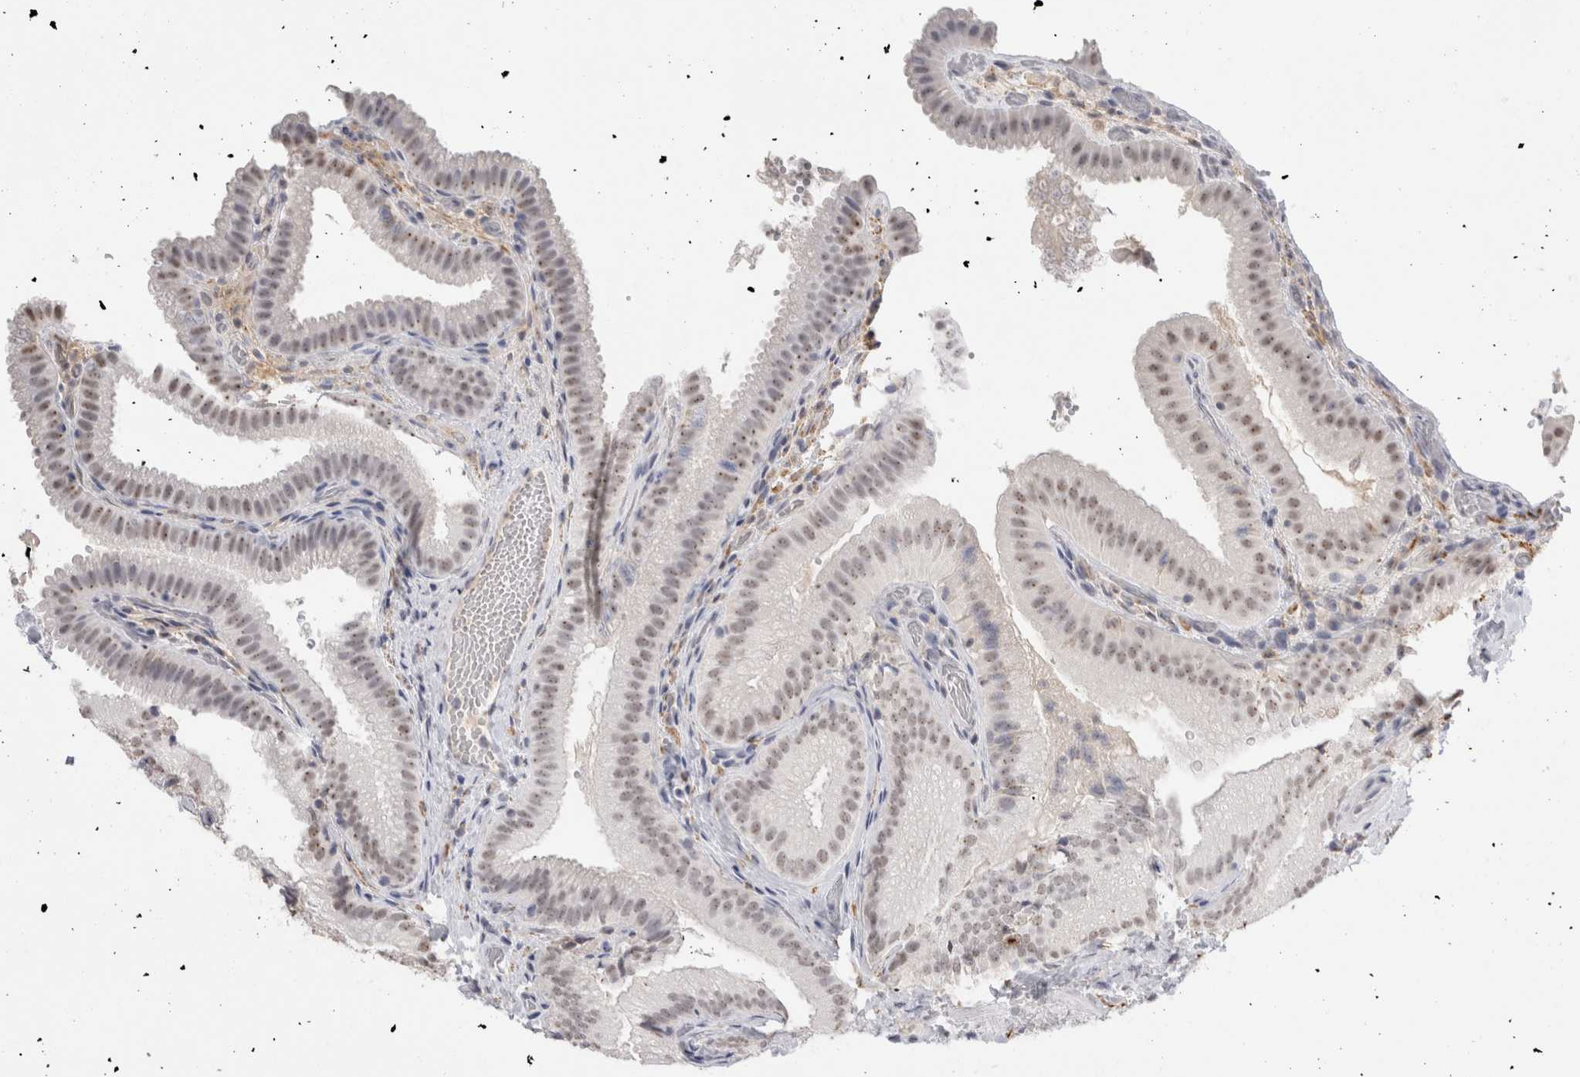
{"staining": {"intensity": "weak", "quantity": "25%-75%", "location": "nuclear"}, "tissue": "gallbladder", "cell_type": "Glandular cells", "image_type": "normal", "snomed": [{"axis": "morphology", "description": "Normal tissue, NOS"}, {"axis": "topography", "description": "Gallbladder"}], "caption": "This image exhibits IHC staining of unremarkable gallbladder, with low weak nuclear staining in approximately 25%-75% of glandular cells.", "gene": "CADM3", "patient": {"sex": "female", "age": 30}}